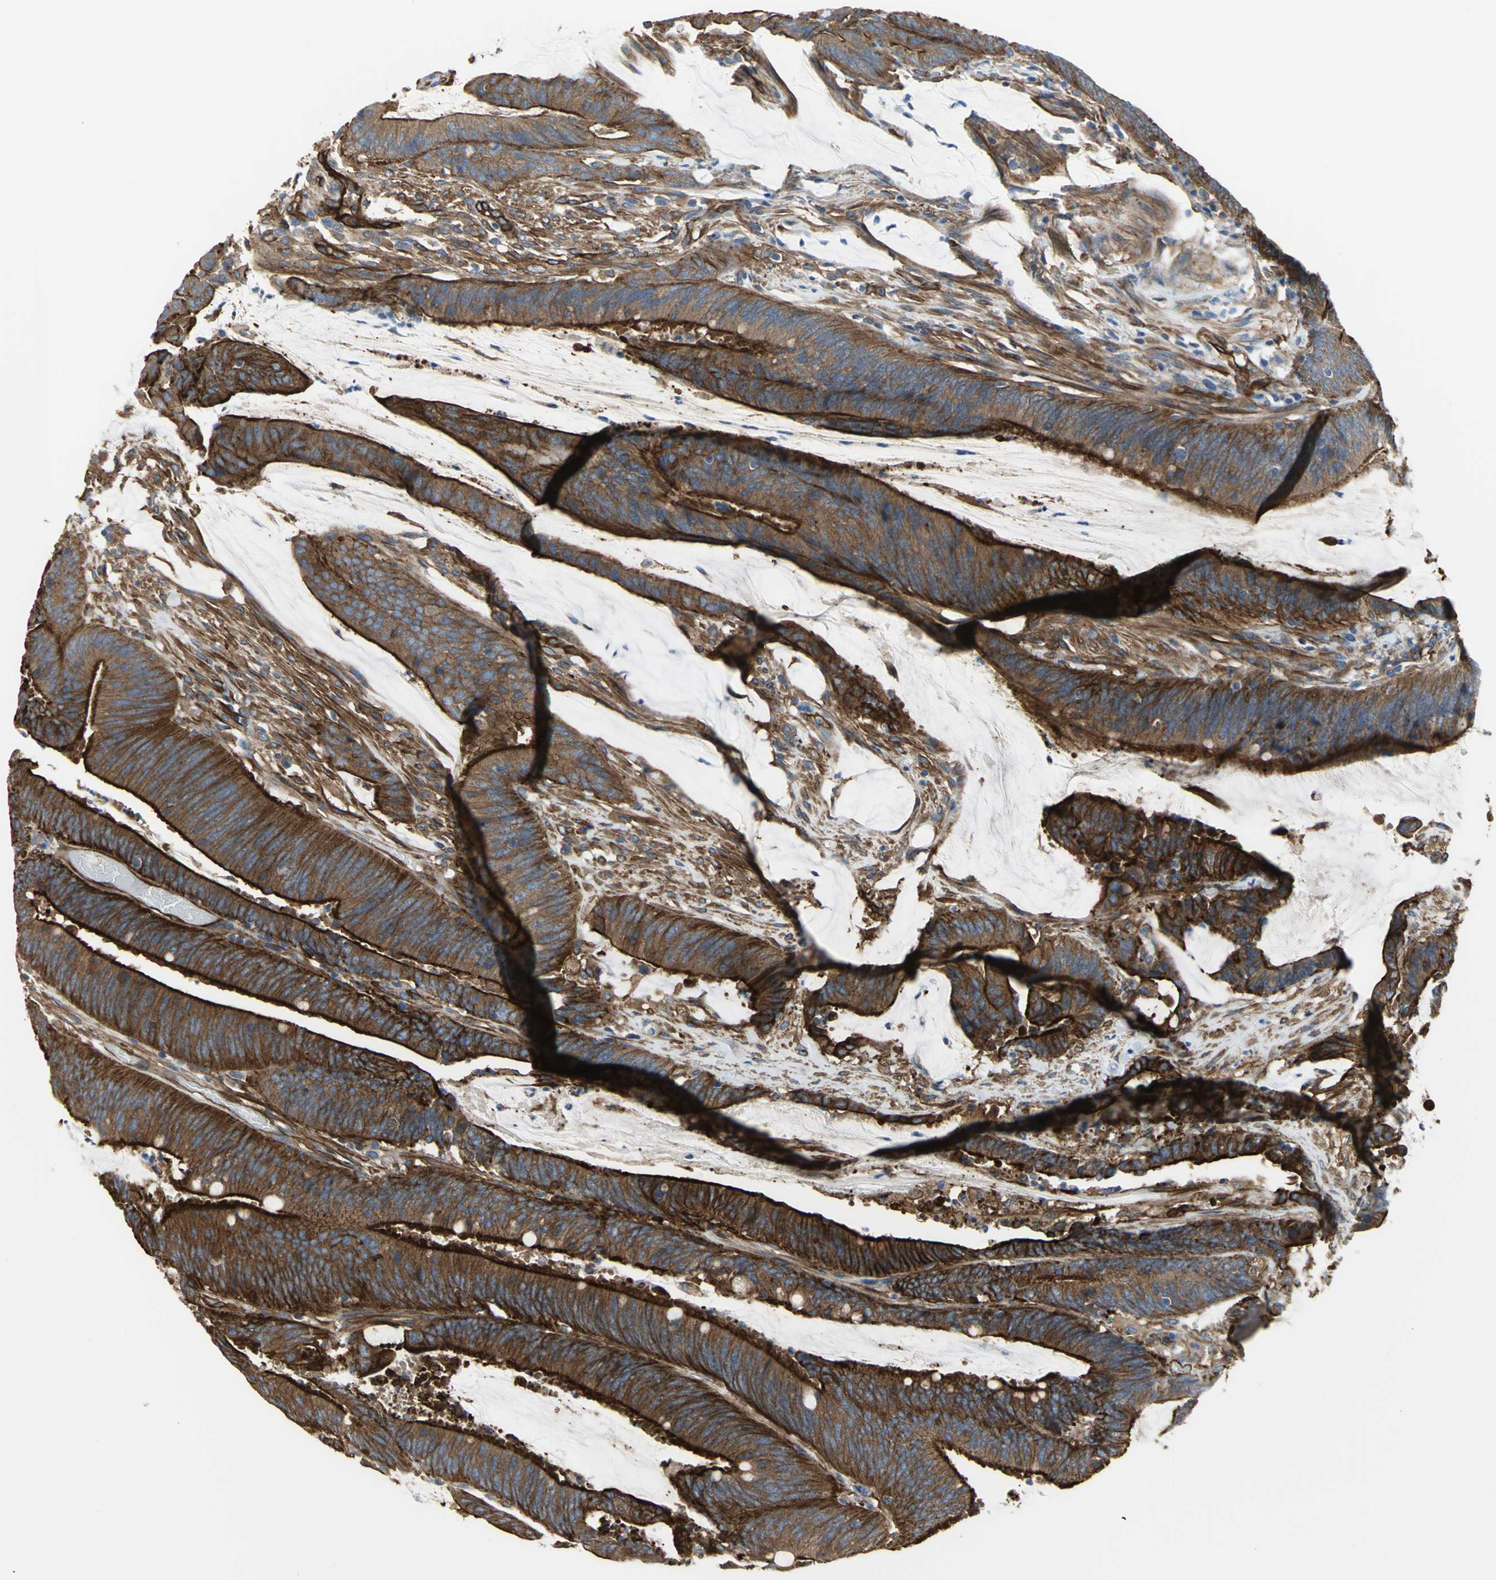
{"staining": {"intensity": "strong", "quantity": ">75%", "location": "cytoplasmic/membranous"}, "tissue": "colorectal cancer", "cell_type": "Tumor cells", "image_type": "cancer", "snomed": [{"axis": "morphology", "description": "Adenocarcinoma, NOS"}, {"axis": "topography", "description": "Rectum"}], "caption": "This is an image of immunohistochemistry staining of colorectal adenocarcinoma, which shows strong positivity in the cytoplasmic/membranous of tumor cells.", "gene": "FLNB", "patient": {"sex": "female", "age": 66}}